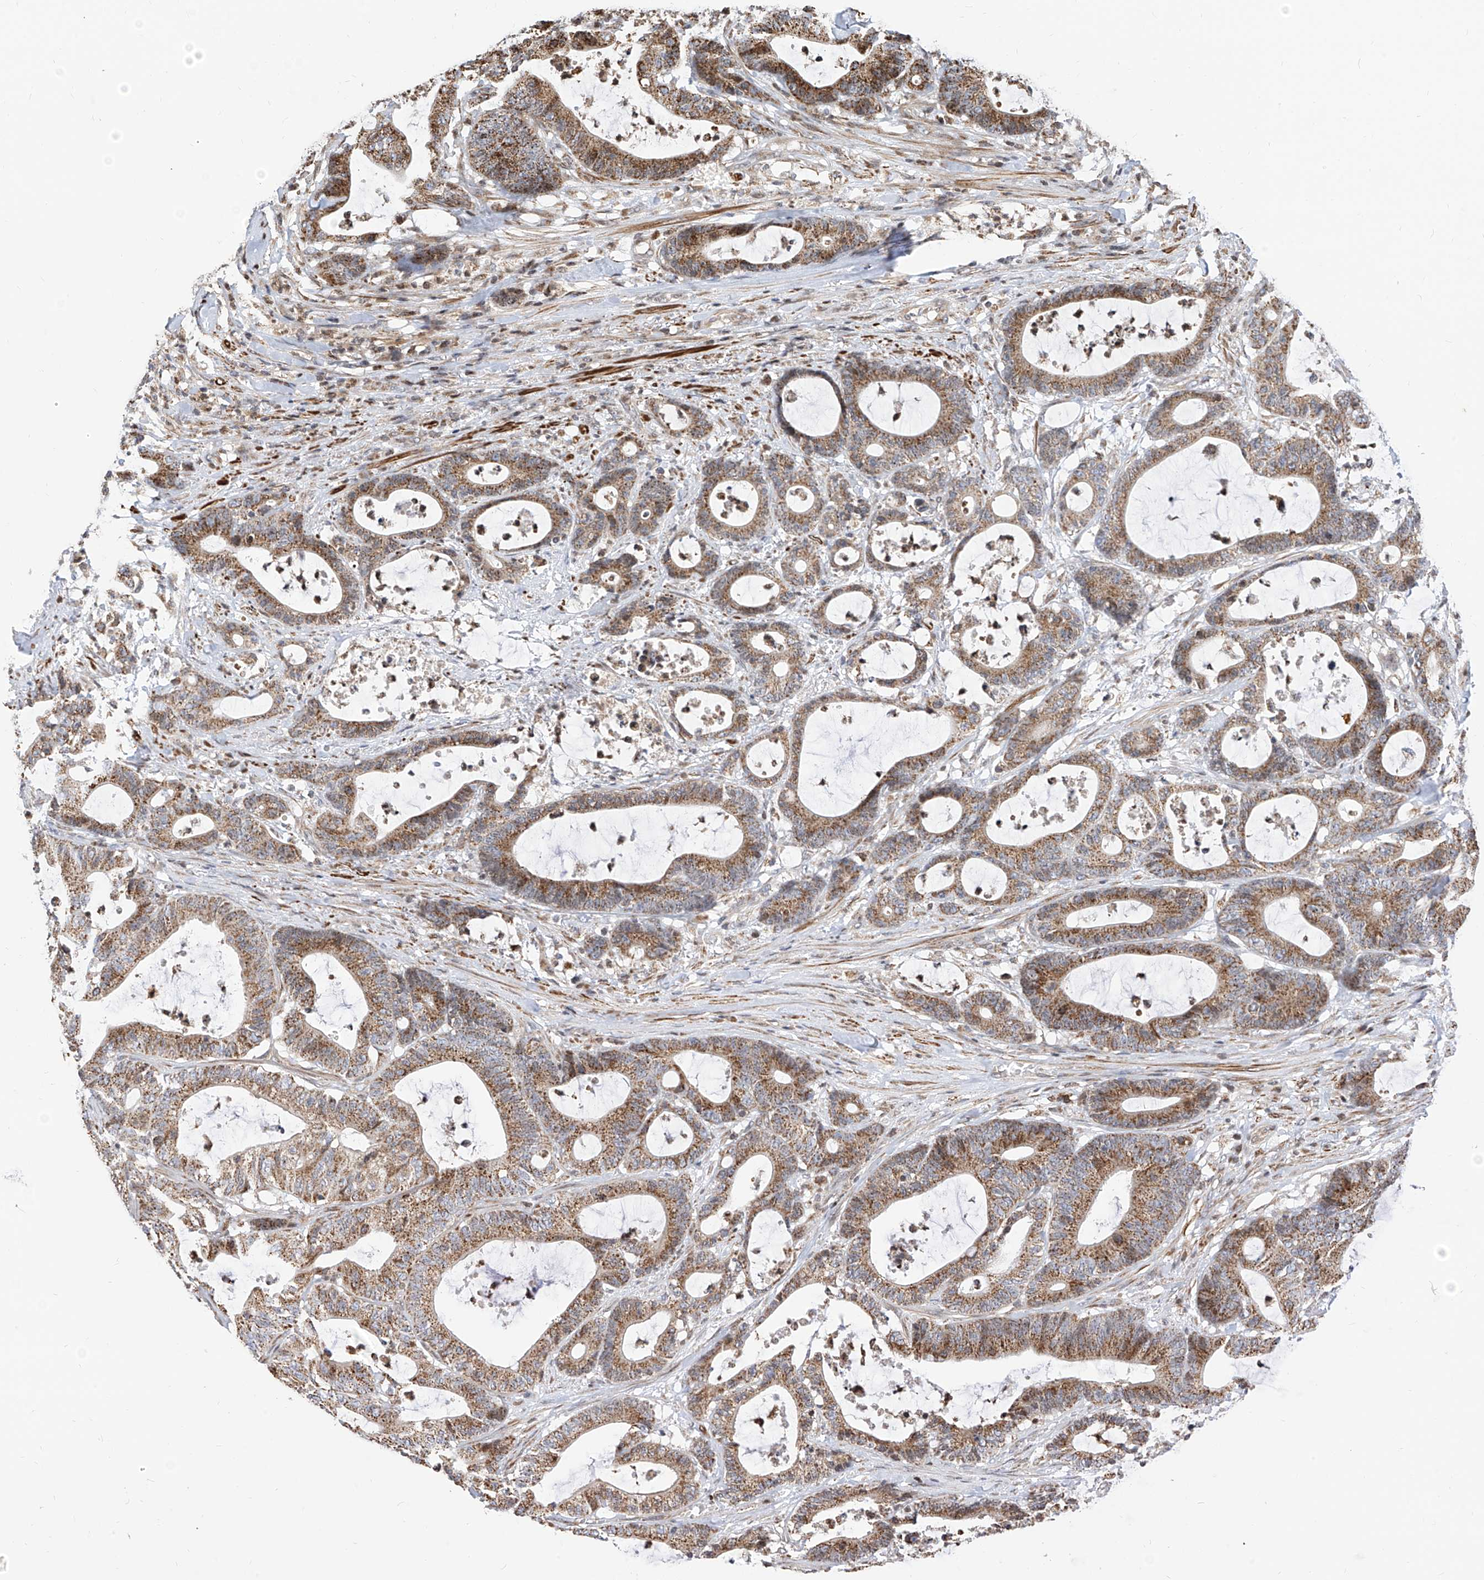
{"staining": {"intensity": "moderate", "quantity": ">75%", "location": "cytoplasmic/membranous"}, "tissue": "colorectal cancer", "cell_type": "Tumor cells", "image_type": "cancer", "snomed": [{"axis": "morphology", "description": "Adenocarcinoma, NOS"}, {"axis": "topography", "description": "Colon"}], "caption": "Colorectal cancer (adenocarcinoma) was stained to show a protein in brown. There is medium levels of moderate cytoplasmic/membranous positivity in about >75% of tumor cells.", "gene": "TTLL8", "patient": {"sex": "female", "age": 84}}